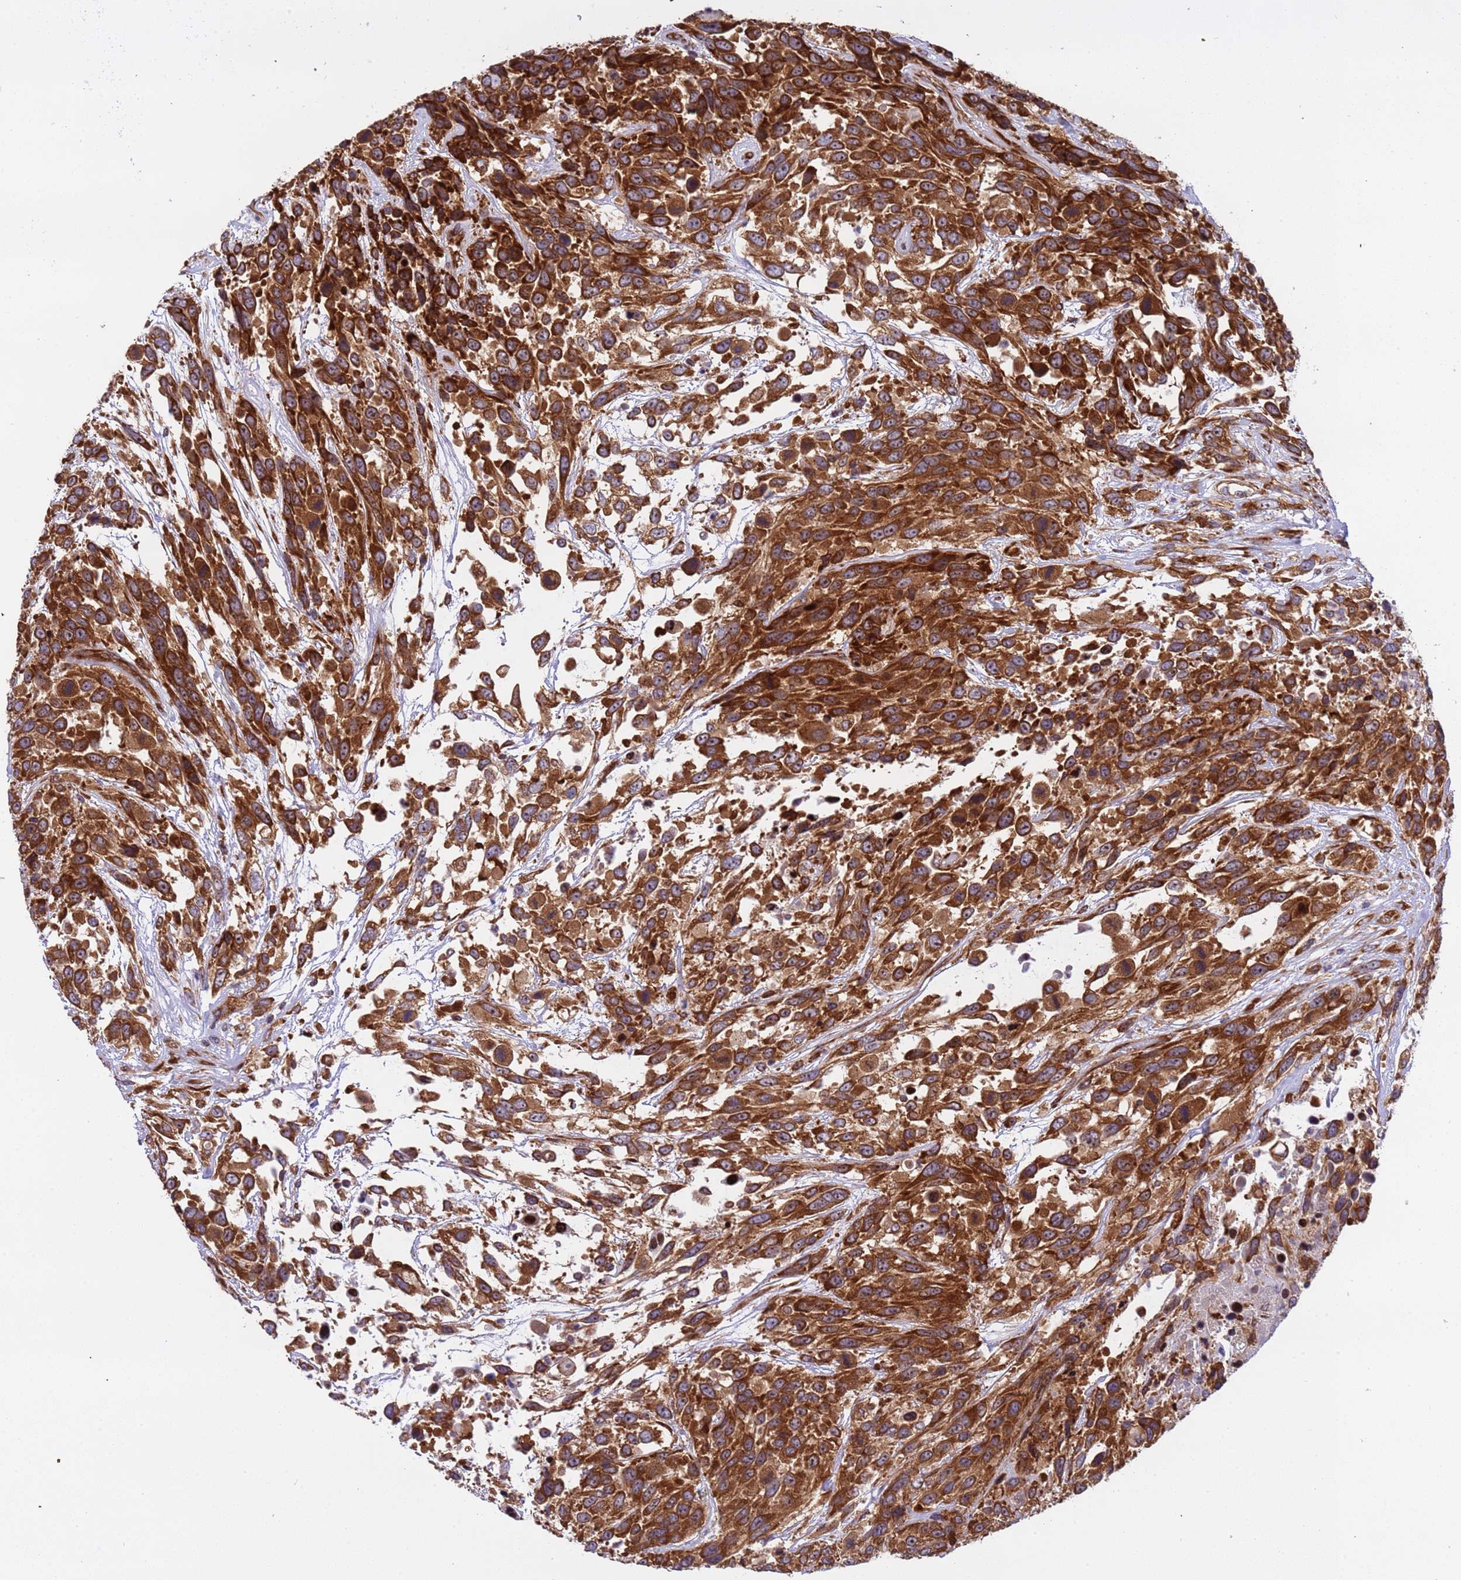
{"staining": {"intensity": "strong", "quantity": ">75%", "location": "cytoplasmic/membranous"}, "tissue": "urothelial cancer", "cell_type": "Tumor cells", "image_type": "cancer", "snomed": [{"axis": "morphology", "description": "Urothelial carcinoma, High grade"}, {"axis": "topography", "description": "Urinary bladder"}], "caption": "Urothelial cancer was stained to show a protein in brown. There is high levels of strong cytoplasmic/membranous staining in about >75% of tumor cells.", "gene": "RPL36", "patient": {"sex": "female", "age": 70}}